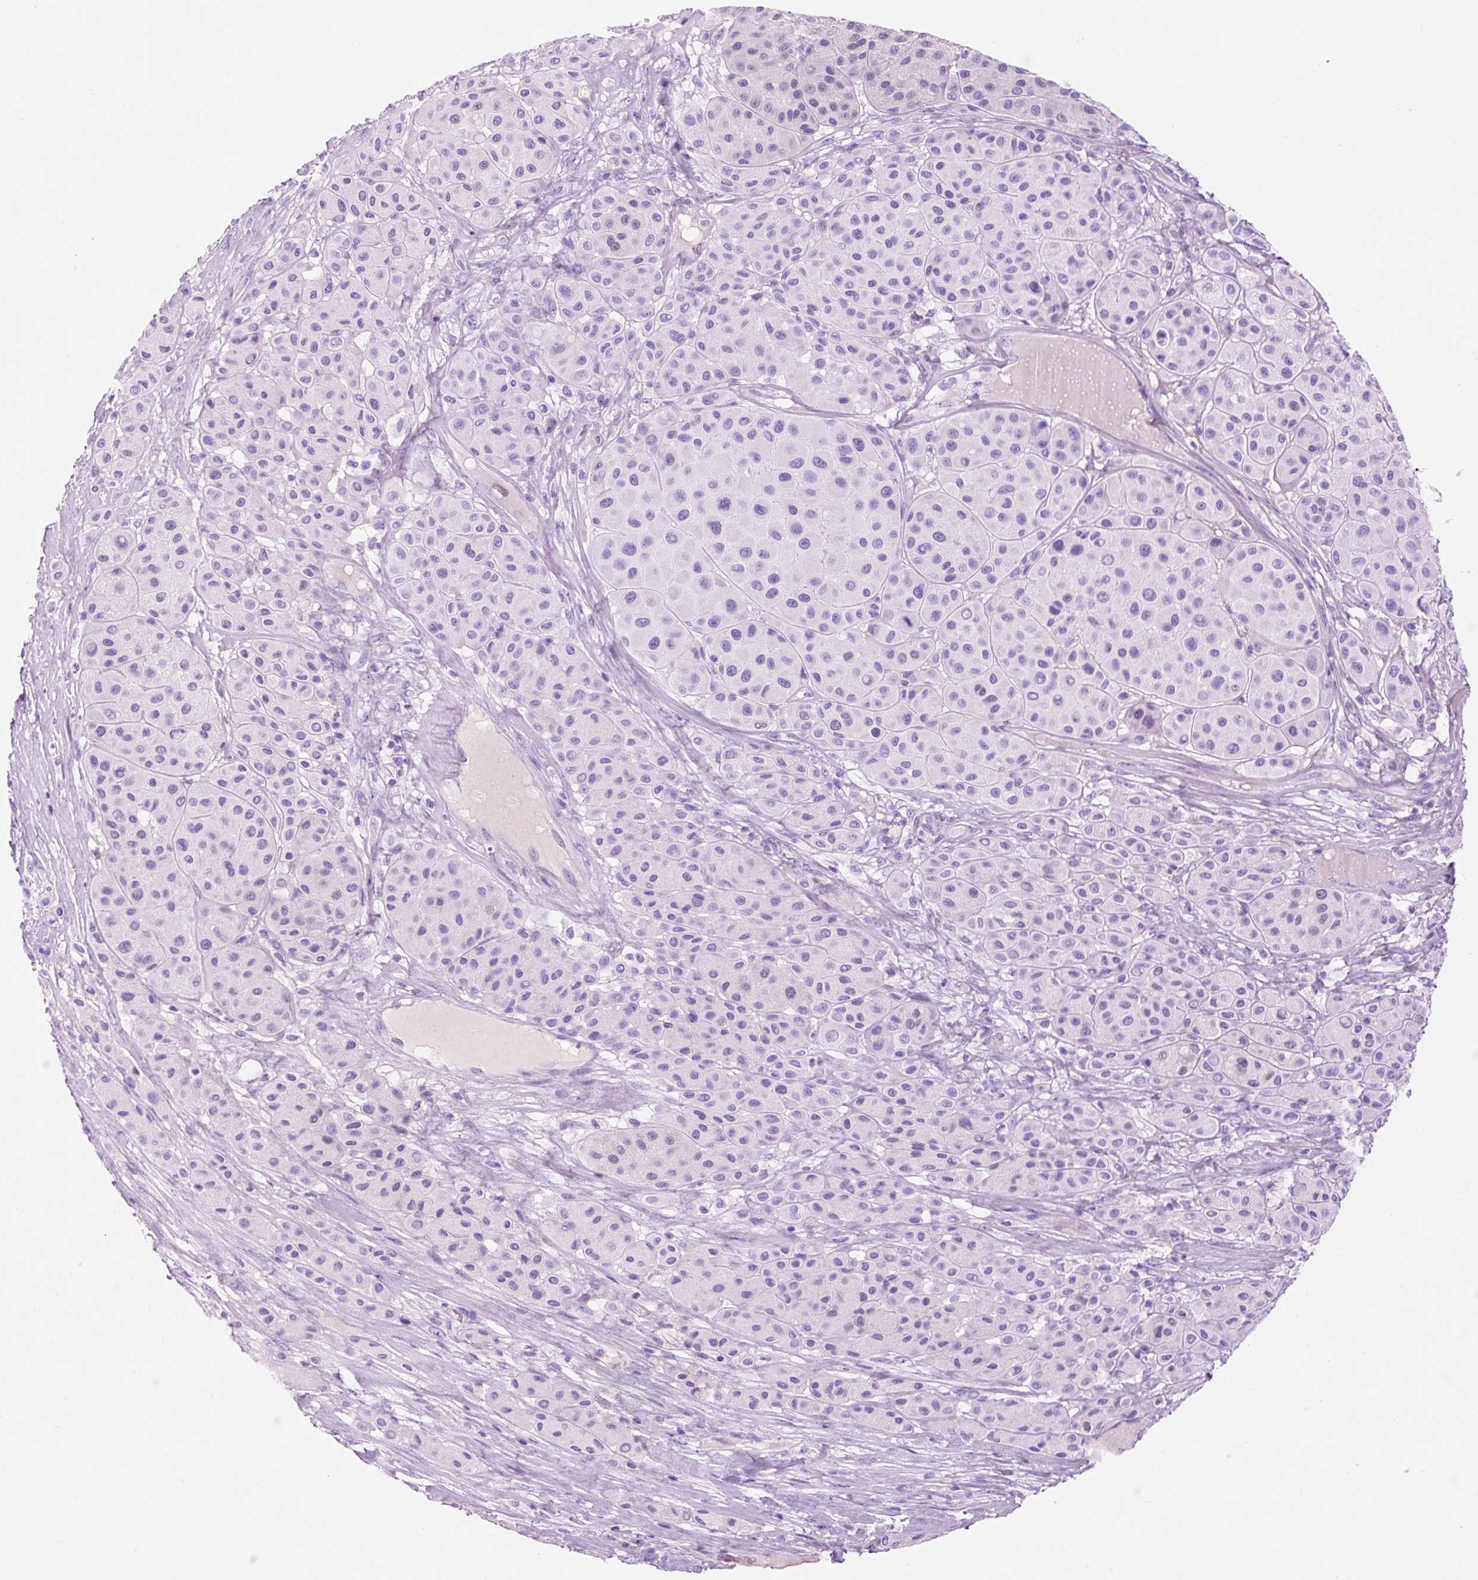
{"staining": {"intensity": "negative", "quantity": "none", "location": "none"}, "tissue": "melanoma", "cell_type": "Tumor cells", "image_type": "cancer", "snomed": [{"axis": "morphology", "description": "Malignant melanoma, Metastatic site"}, {"axis": "topography", "description": "Smooth muscle"}], "caption": "Protein analysis of melanoma demonstrates no significant expression in tumor cells.", "gene": "RSPO4", "patient": {"sex": "male", "age": 41}}